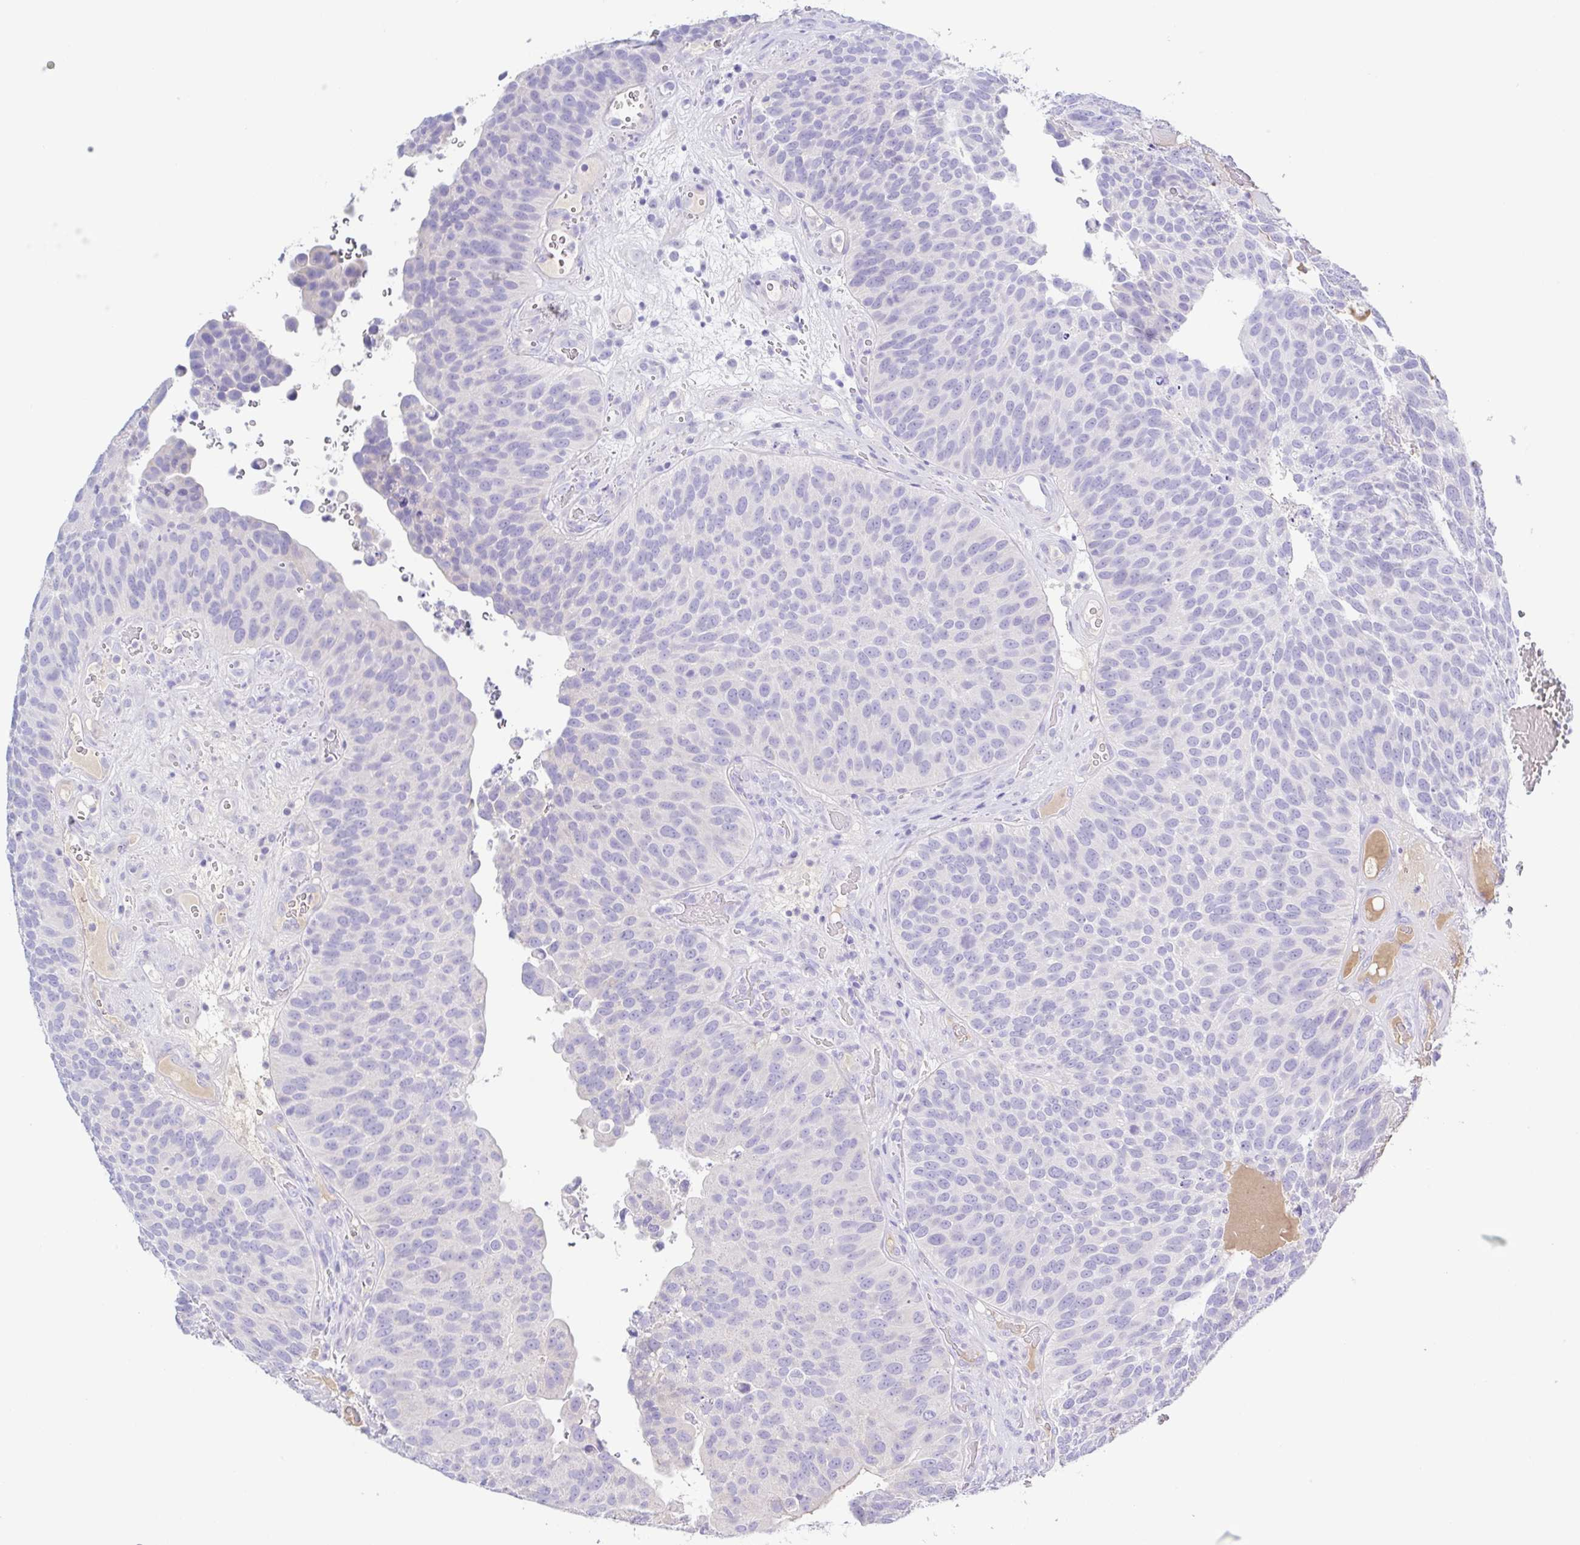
{"staining": {"intensity": "negative", "quantity": "none", "location": "none"}, "tissue": "urothelial cancer", "cell_type": "Tumor cells", "image_type": "cancer", "snomed": [{"axis": "morphology", "description": "Urothelial carcinoma, Low grade"}, {"axis": "topography", "description": "Urinary bladder"}], "caption": "Immunohistochemistry of urothelial carcinoma (low-grade) shows no staining in tumor cells.", "gene": "A1BG", "patient": {"sex": "male", "age": 76}}